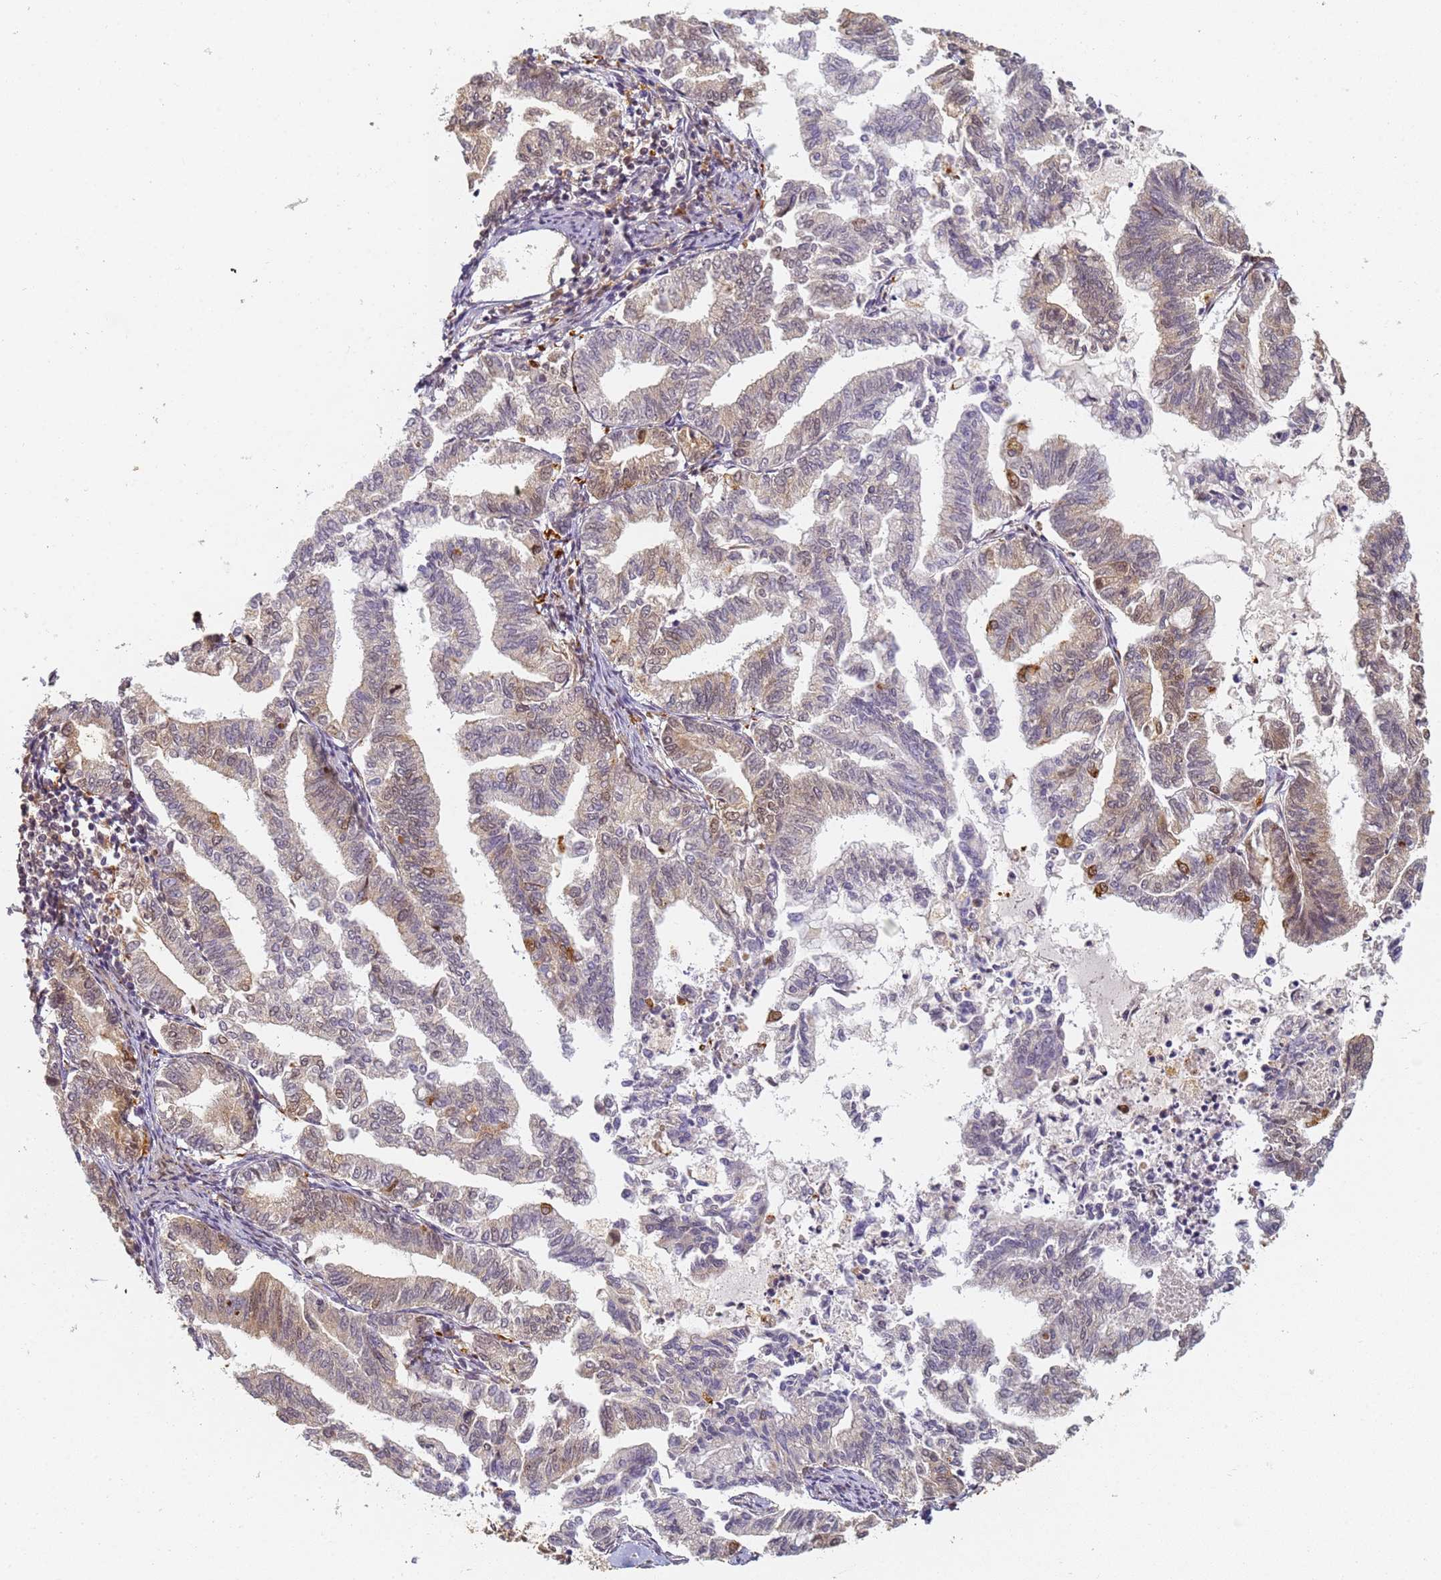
{"staining": {"intensity": "moderate", "quantity": "<25%", "location": "nuclear"}, "tissue": "endometrial cancer", "cell_type": "Tumor cells", "image_type": "cancer", "snomed": [{"axis": "morphology", "description": "Adenocarcinoma, NOS"}, {"axis": "topography", "description": "Endometrium"}], "caption": "Adenocarcinoma (endometrial) stained with a protein marker exhibits moderate staining in tumor cells.", "gene": "HMCES", "patient": {"sex": "female", "age": 79}}